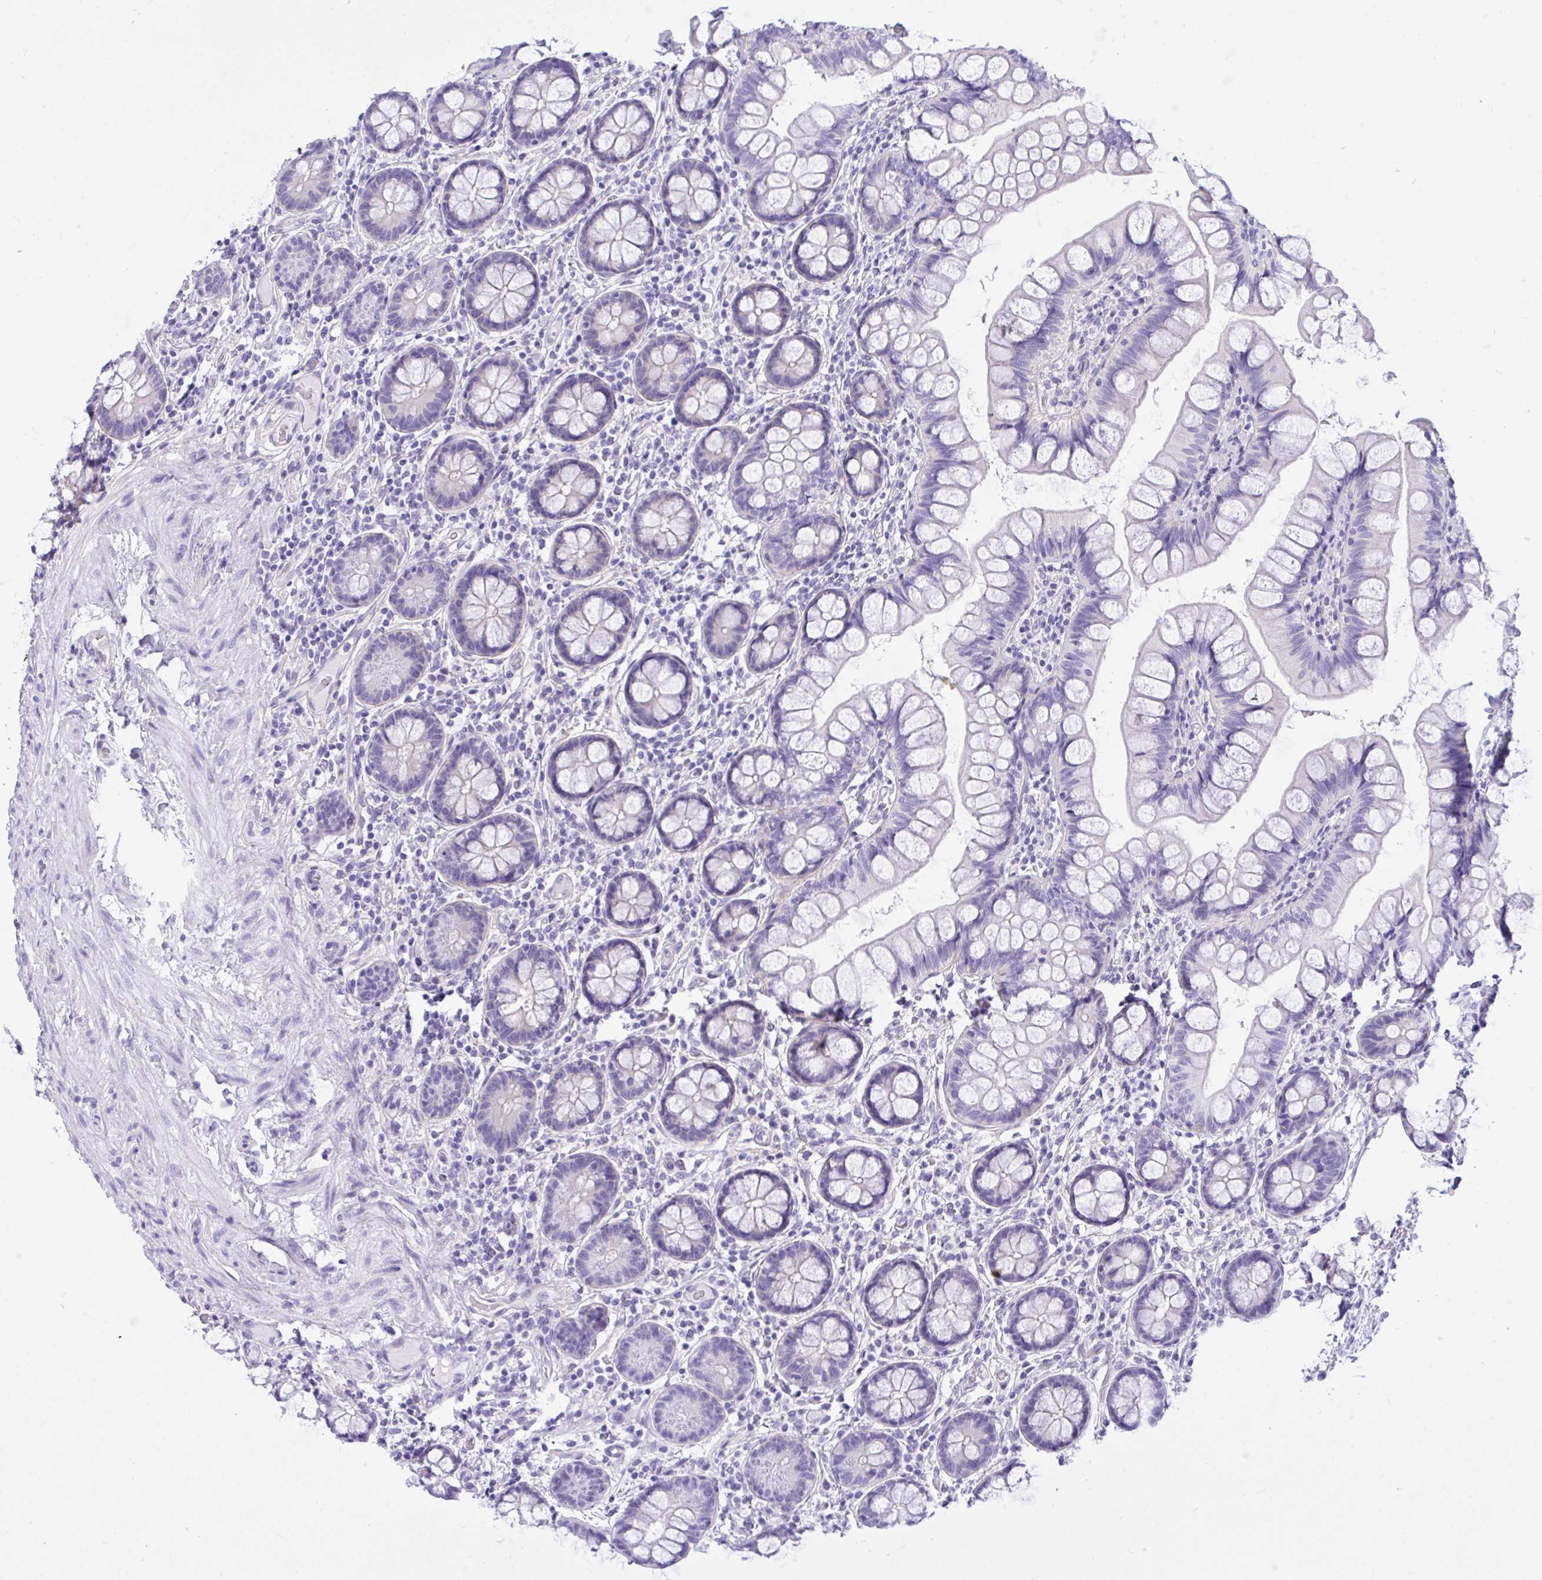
{"staining": {"intensity": "negative", "quantity": "none", "location": "none"}, "tissue": "small intestine", "cell_type": "Glandular cells", "image_type": "normal", "snomed": [{"axis": "morphology", "description": "Normal tissue, NOS"}, {"axis": "topography", "description": "Small intestine"}], "caption": "DAB (3,3'-diaminobenzidine) immunohistochemical staining of benign small intestine displays no significant positivity in glandular cells.", "gene": "TLN2", "patient": {"sex": "male", "age": 70}}